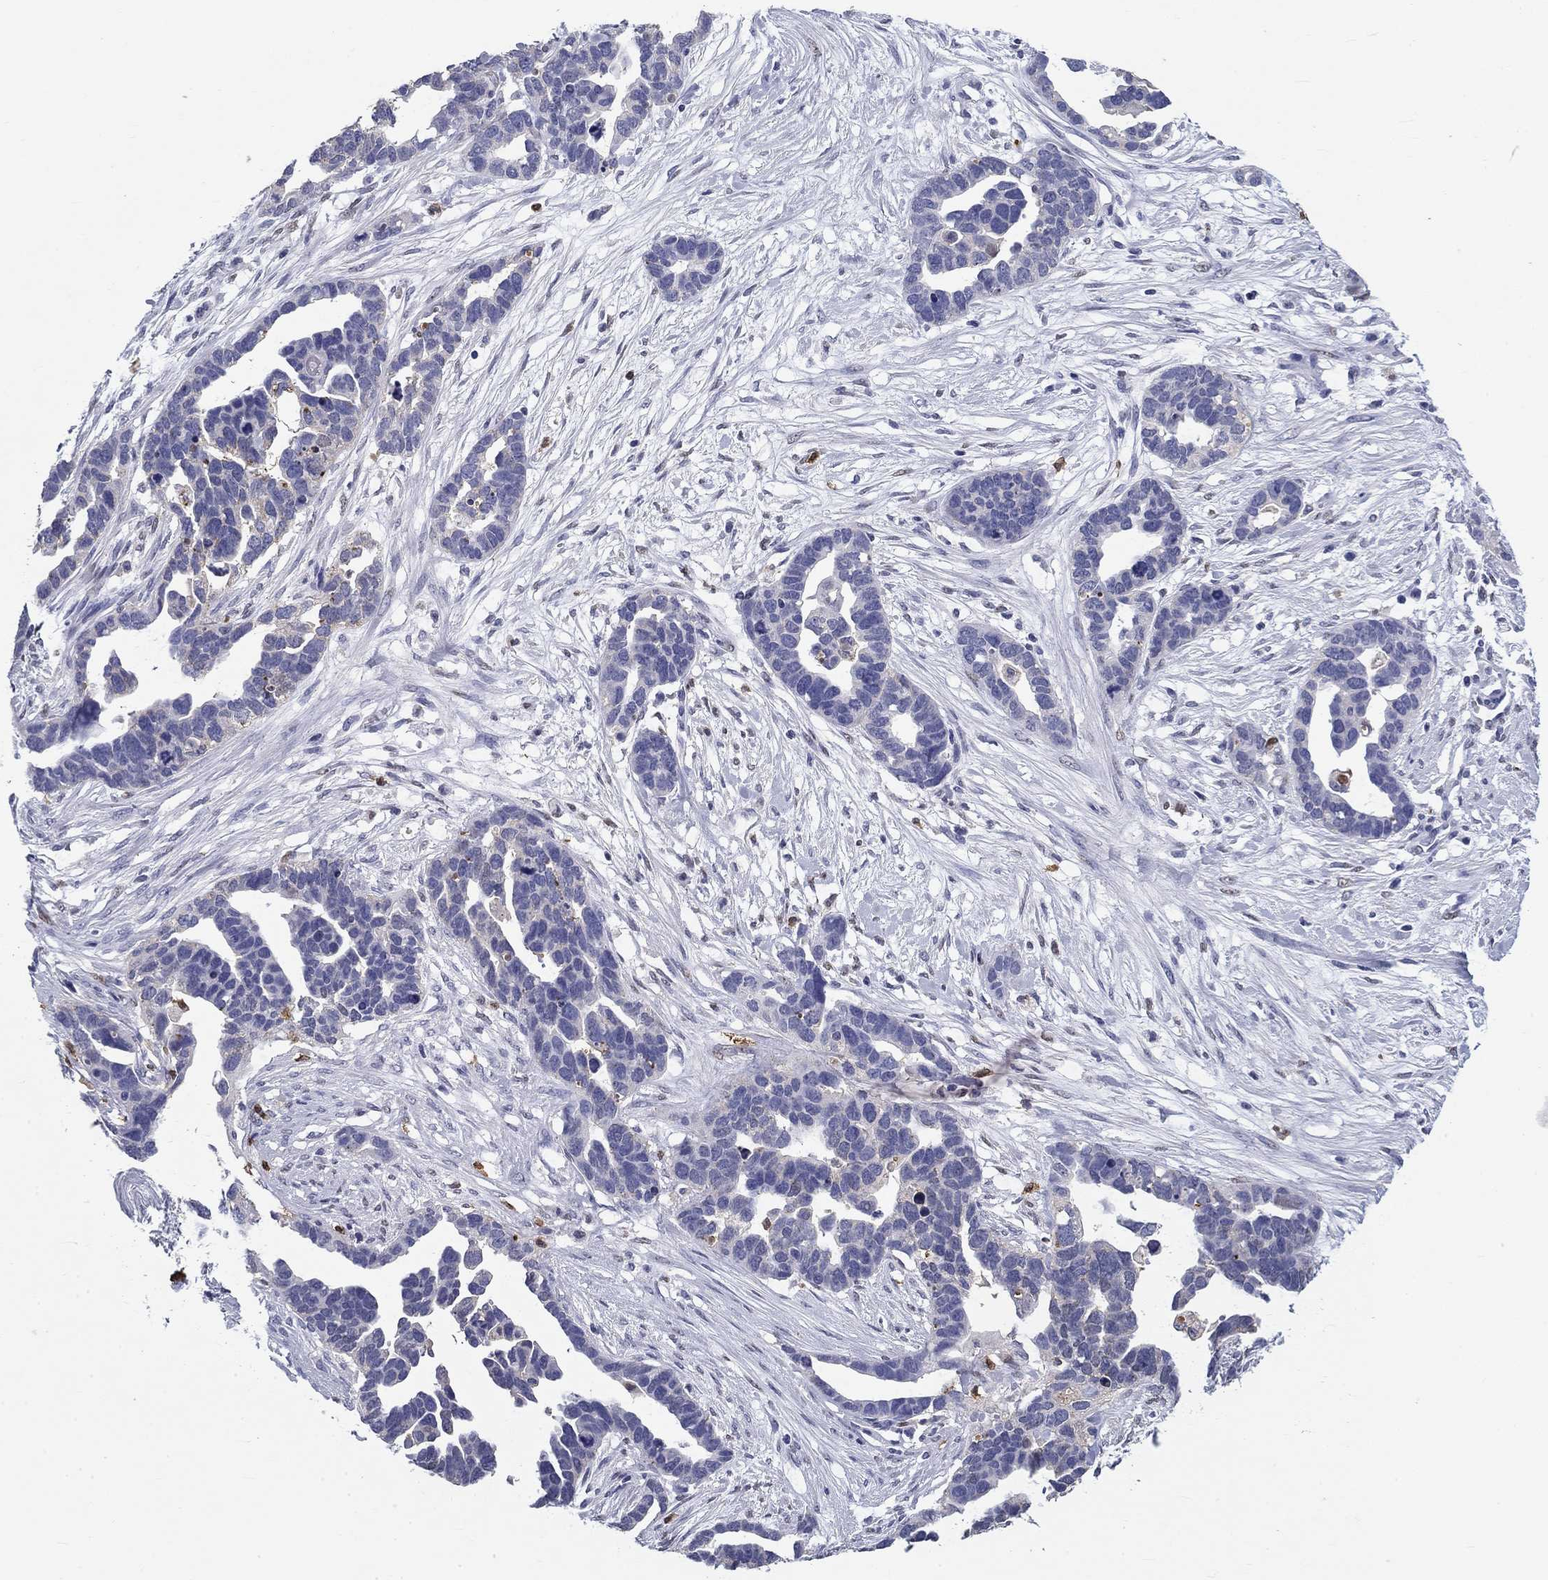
{"staining": {"intensity": "negative", "quantity": "none", "location": "none"}, "tissue": "ovarian cancer", "cell_type": "Tumor cells", "image_type": "cancer", "snomed": [{"axis": "morphology", "description": "Cystadenocarcinoma, serous, NOS"}, {"axis": "topography", "description": "Ovary"}], "caption": "High power microscopy photomicrograph of an immunohistochemistry (IHC) histopathology image of ovarian cancer, revealing no significant staining in tumor cells.", "gene": "IGSF8", "patient": {"sex": "female", "age": 54}}